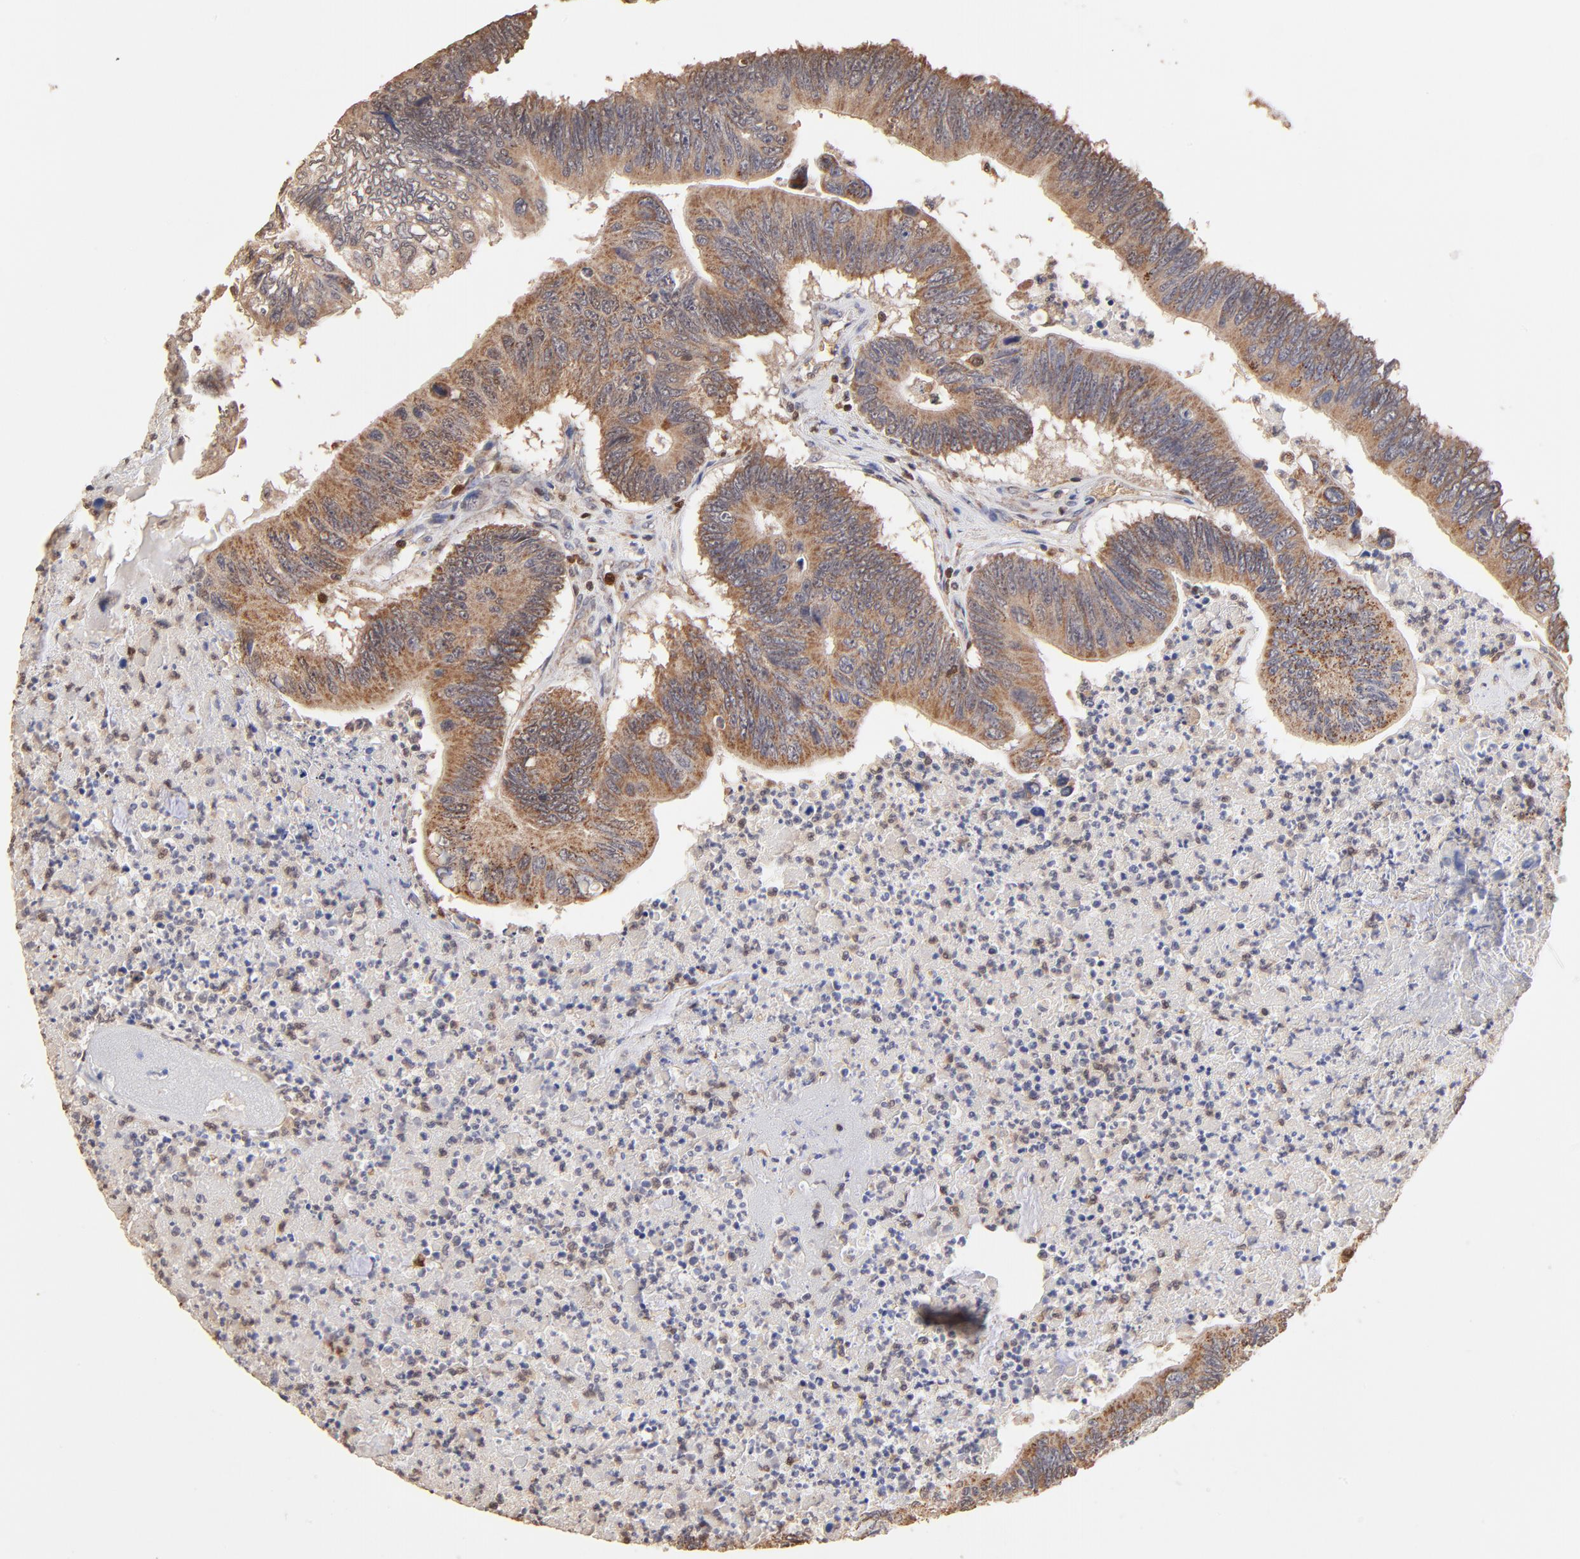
{"staining": {"intensity": "moderate", "quantity": ">75%", "location": "cytoplasmic/membranous"}, "tissue": "colorectal cancer", "cell_type": "Tumor cells", "image_type": "cancer", "snomed": [{"axis": "morphology", "description": "Adenocarcinoma, NOS"}, {"axis": "topography", "description": "Colon"}], "caption": "DAB immunohistochemical staining of colorectal cancer (adenocarcinoma) reveals moderate cytoplasmic/membranous protein positivity in approximately >75% of tumor cells.", "gene": "CASP1", "patient": {"sex": "male", "age": 65}}